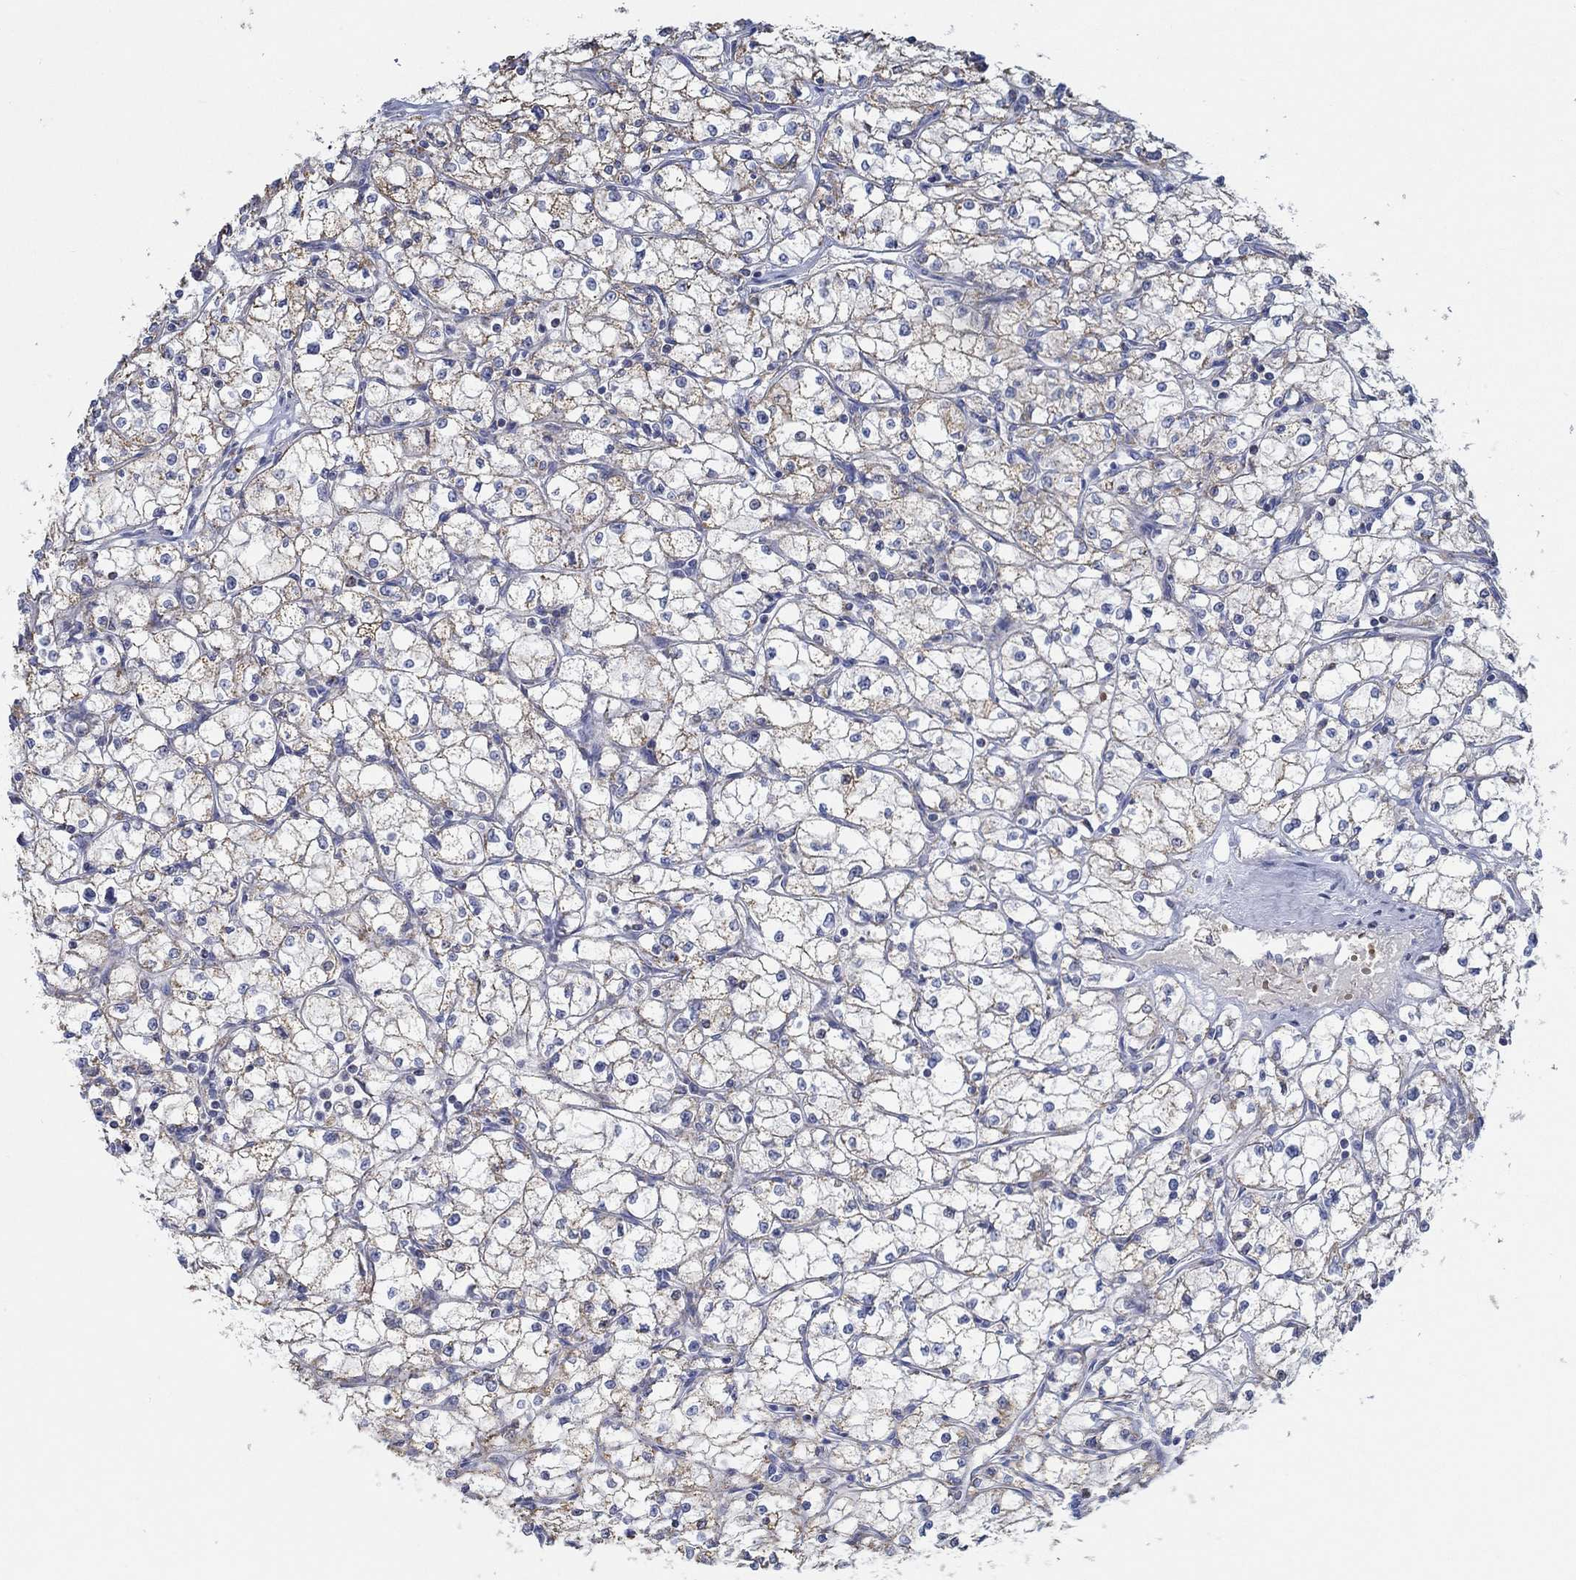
{"staining": {"intensity": "moderate", "quantity": "25%-75%", "location": "cytoplasmic/membranous"}, "tissue": "renal cancer", "cell_type": "Tumor cells", "image_type": "cancer", "snomed": [{"axis": "morphology", "description": "Adenocarcinoma, NOS"}, {"axis": "topography", "description": "Kidney"}], "caption": "Immunohistochemistry photomicrograph of neoplastic tissue: human renal cancer (adenocarcinoma) stained using IHC reveals medium levels of moderate protein expression localized specifically in the cytoplasmic/membranous of tumor cells, appearing as a cytoplasmic/membranous brown color.", "gene": "GLOD5", "patient": {"sex": "male", "age": 67}}